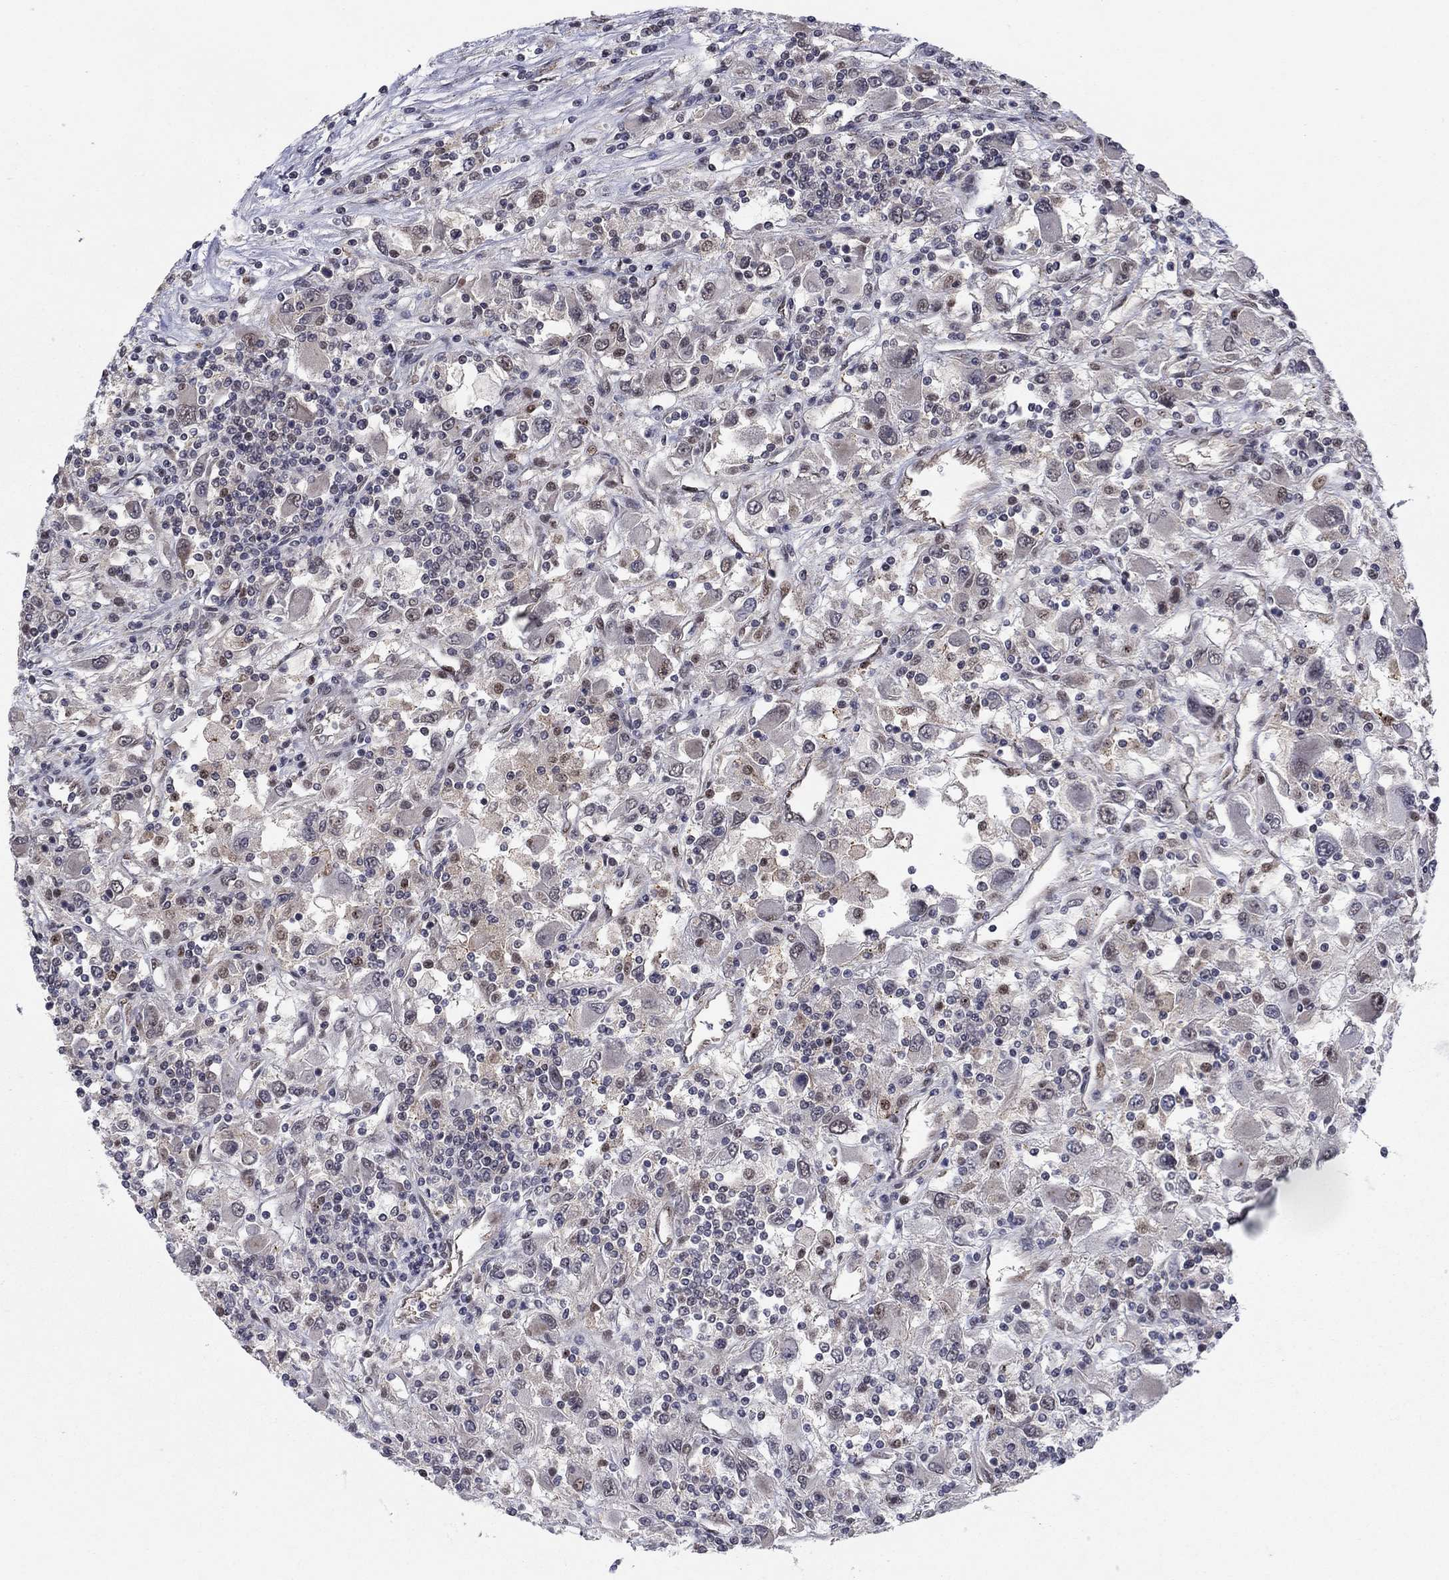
{"staining": {"intensity": "negative", "quantity": "none", "location": "none"}, "tissue": "renal cancer", "cell_type": "Tumor cells", "image_type": "cancer", "snomed": [{"axis": "morphology", "description": "Adenocarcinoma, NOS"}, {"axis": "topography", "description": "Kidney"}], "caption": "Renal cancer was stained to show a protein in brown. There is no significant expression in tumor cells.", "gene": "PSMC1", "patient": {"sex": "female", "age": 67}}